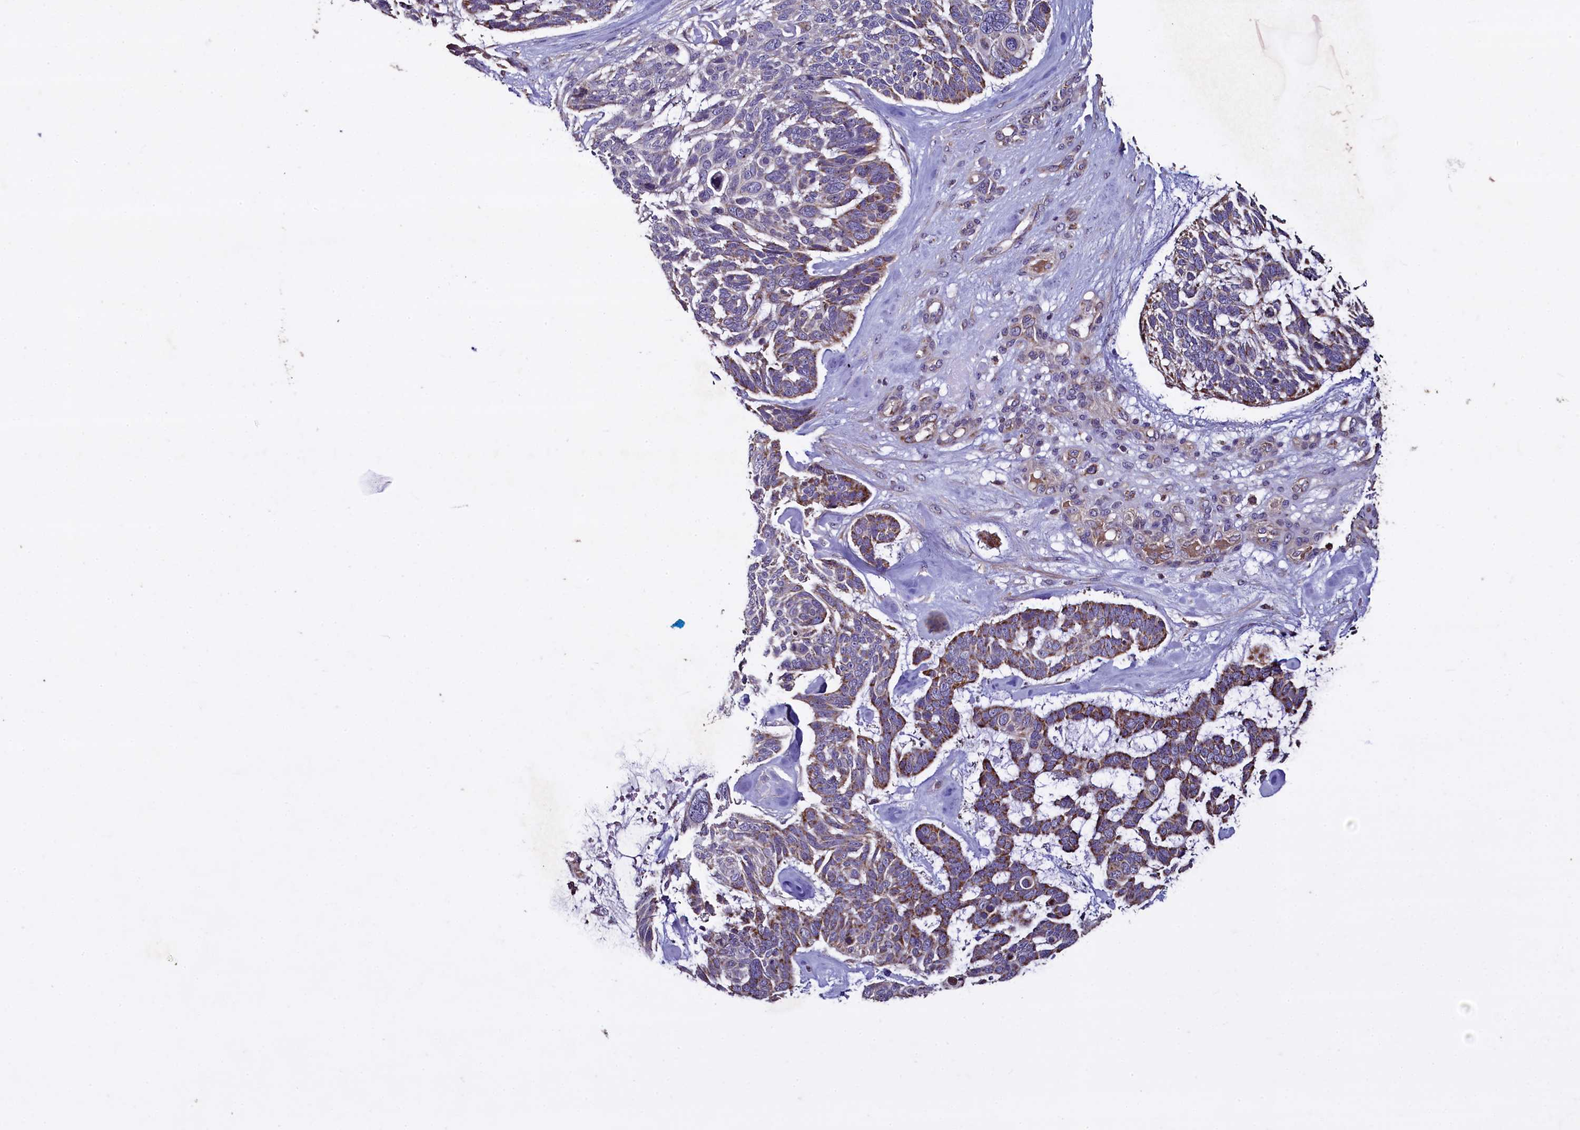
{"staining": {"intensity": "weak", "quantity": "25%-75%", "location": "cytoplasmic/membranous"}, "tissue": "skin cancer", "cell_type": "Tumor cells", "image_type": "cancer", "snomed": [{"axis": "morphology", "description": "Basal cell carcinoma"}, {"axis": "topography", "description": "Skin"}], "caption": "About 25%-75% of tumor cells in human basal cell carcinoma (skin) show weak cytoplasmic/membranous protein expression as visualized by brown immunohistochemical staining.", "gene": "COQ9", "patient": {"sex": "male", "age": 88}}